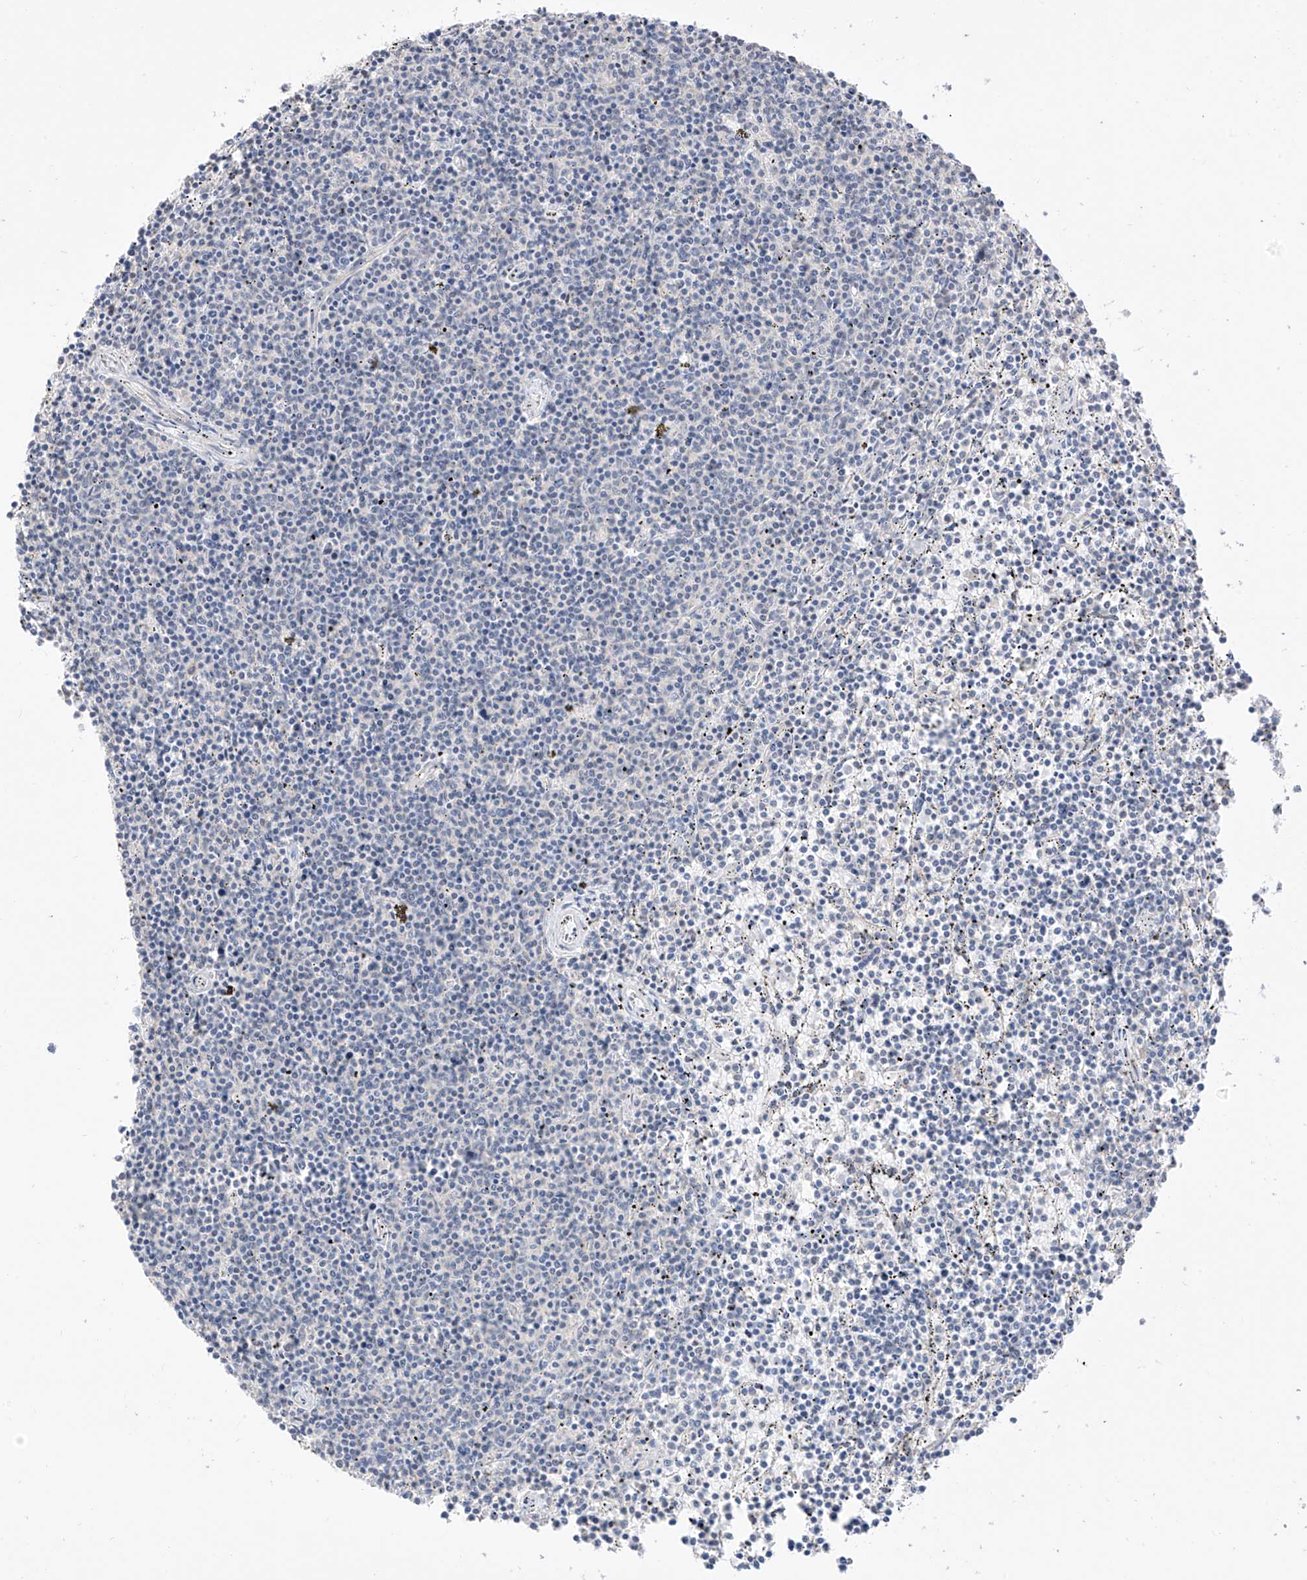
{"staining": {"intensity": "negative", "quantity": "none", "location": "none"}, "tissue": "lymphoma", "cell_type": "Tumor cells", "image_type": "cancer", "snomed": [{"axis": "morphology", "description": "Malignant lymphoma, non-Hodgkin's type, Low grade"}, {"axis": "topography", "description": "Spleen"}], "caption": "This histopathology image is of lymphoma stained with IHC to label a protein in brown with the nuclei are counter-stained blue. There is no expression in tumor cells.", "gene": "LATS1", "patient": {"sex": "female", "age": 50}}